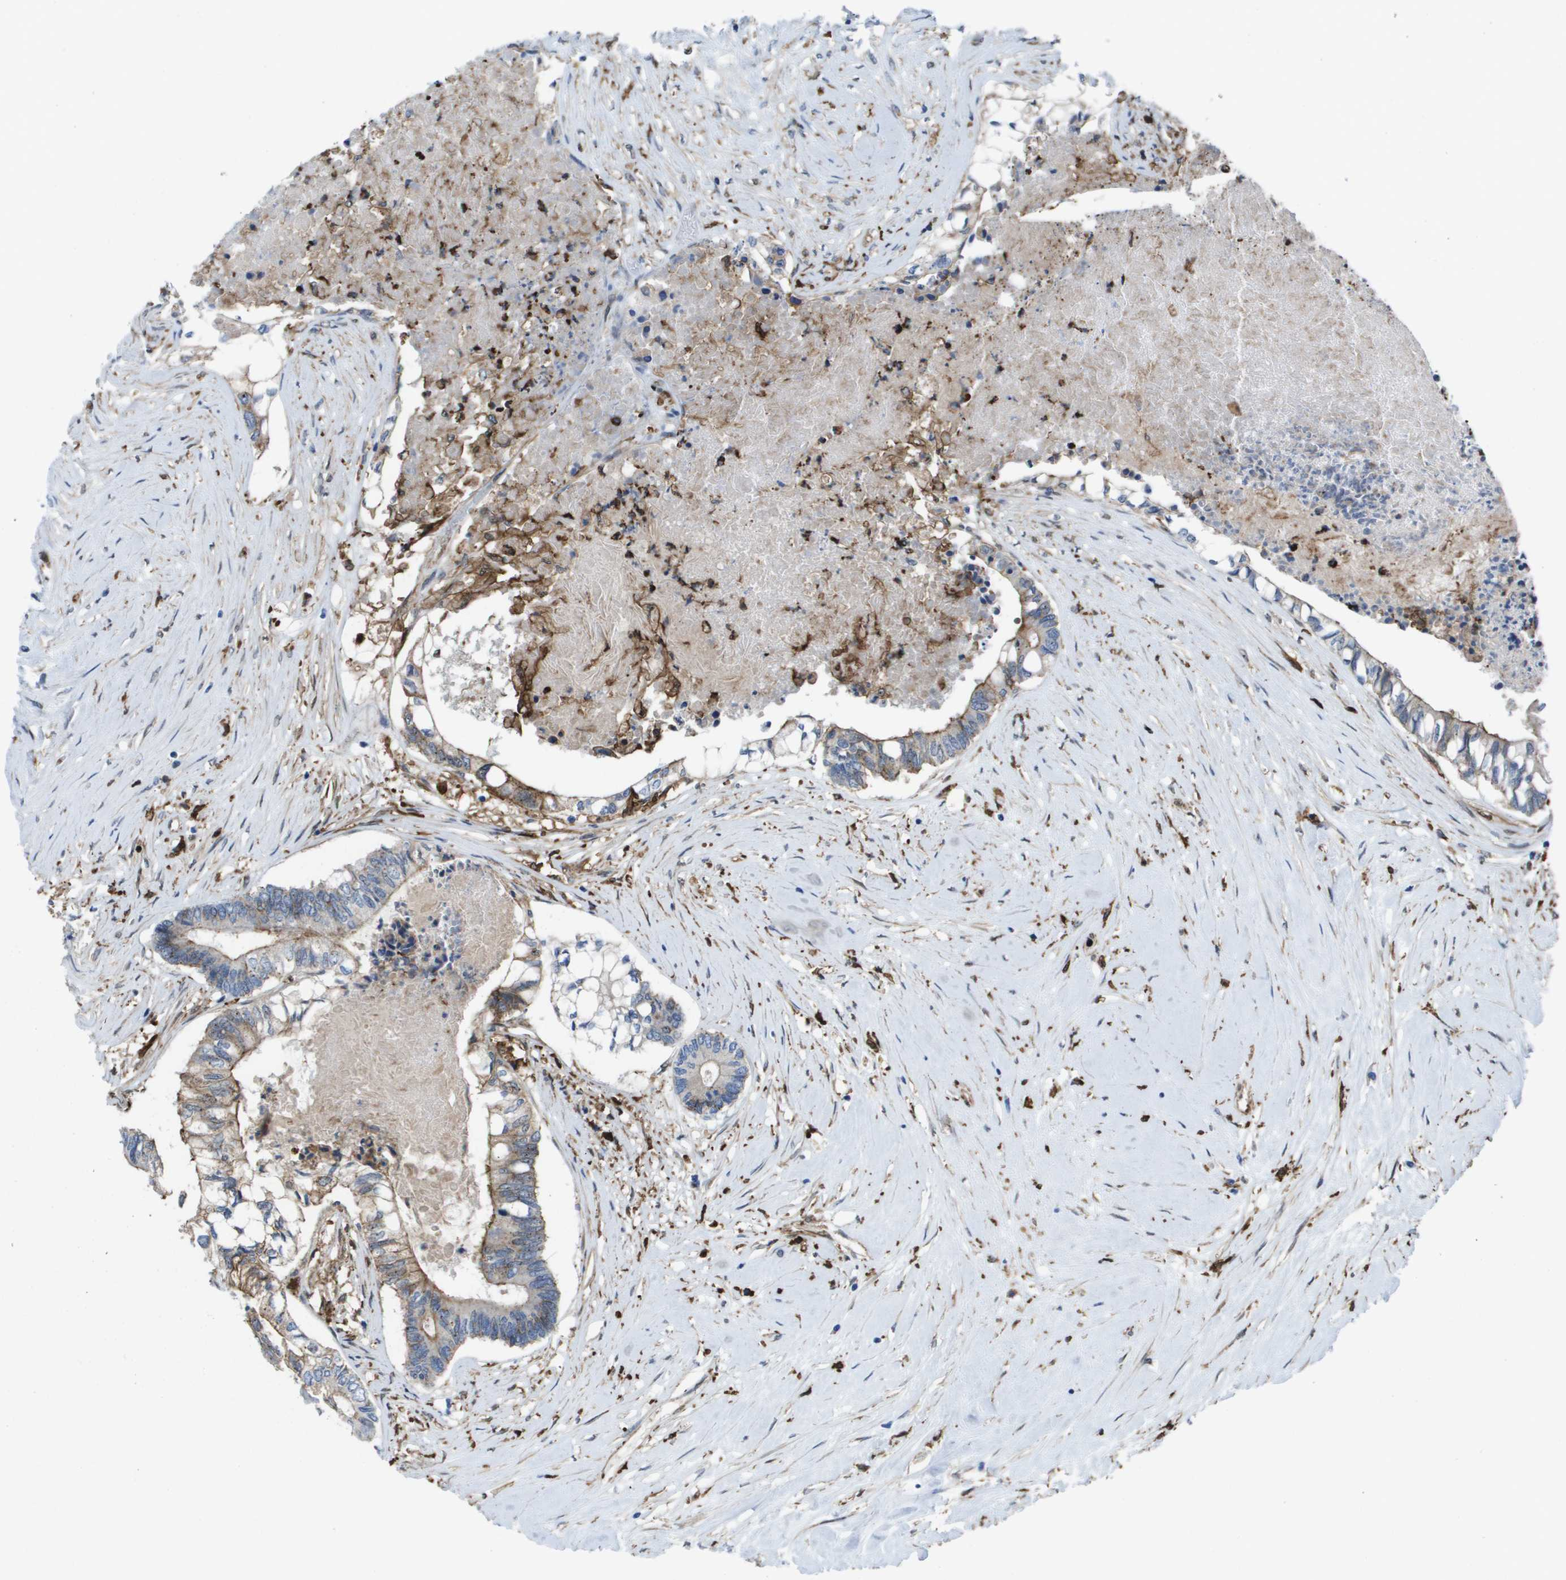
{"staining": {"intensity": "moderate", "quantity": ">75%", "location": "cytoplasmic/membranous"}, "tissue": "colorectal cancer", "cell_type": "Tumor cells", "image_type": "cancer", "snomed": [{"axis": "morphology", "description": "Adenocarcinoma, NOS"}, {"axis": "topography", "description": "Rectum"}], "caption": "Colorectal cancer (adenocarcinoma) stained for a protein demonstrates moderate cytoplasmic/membranous positivity in tumor cells. (Brightfield microscopy of DAB IHC at high magnification).", "gene": "SLC37A2", "patient": {"sex": "male", "age": 63}}